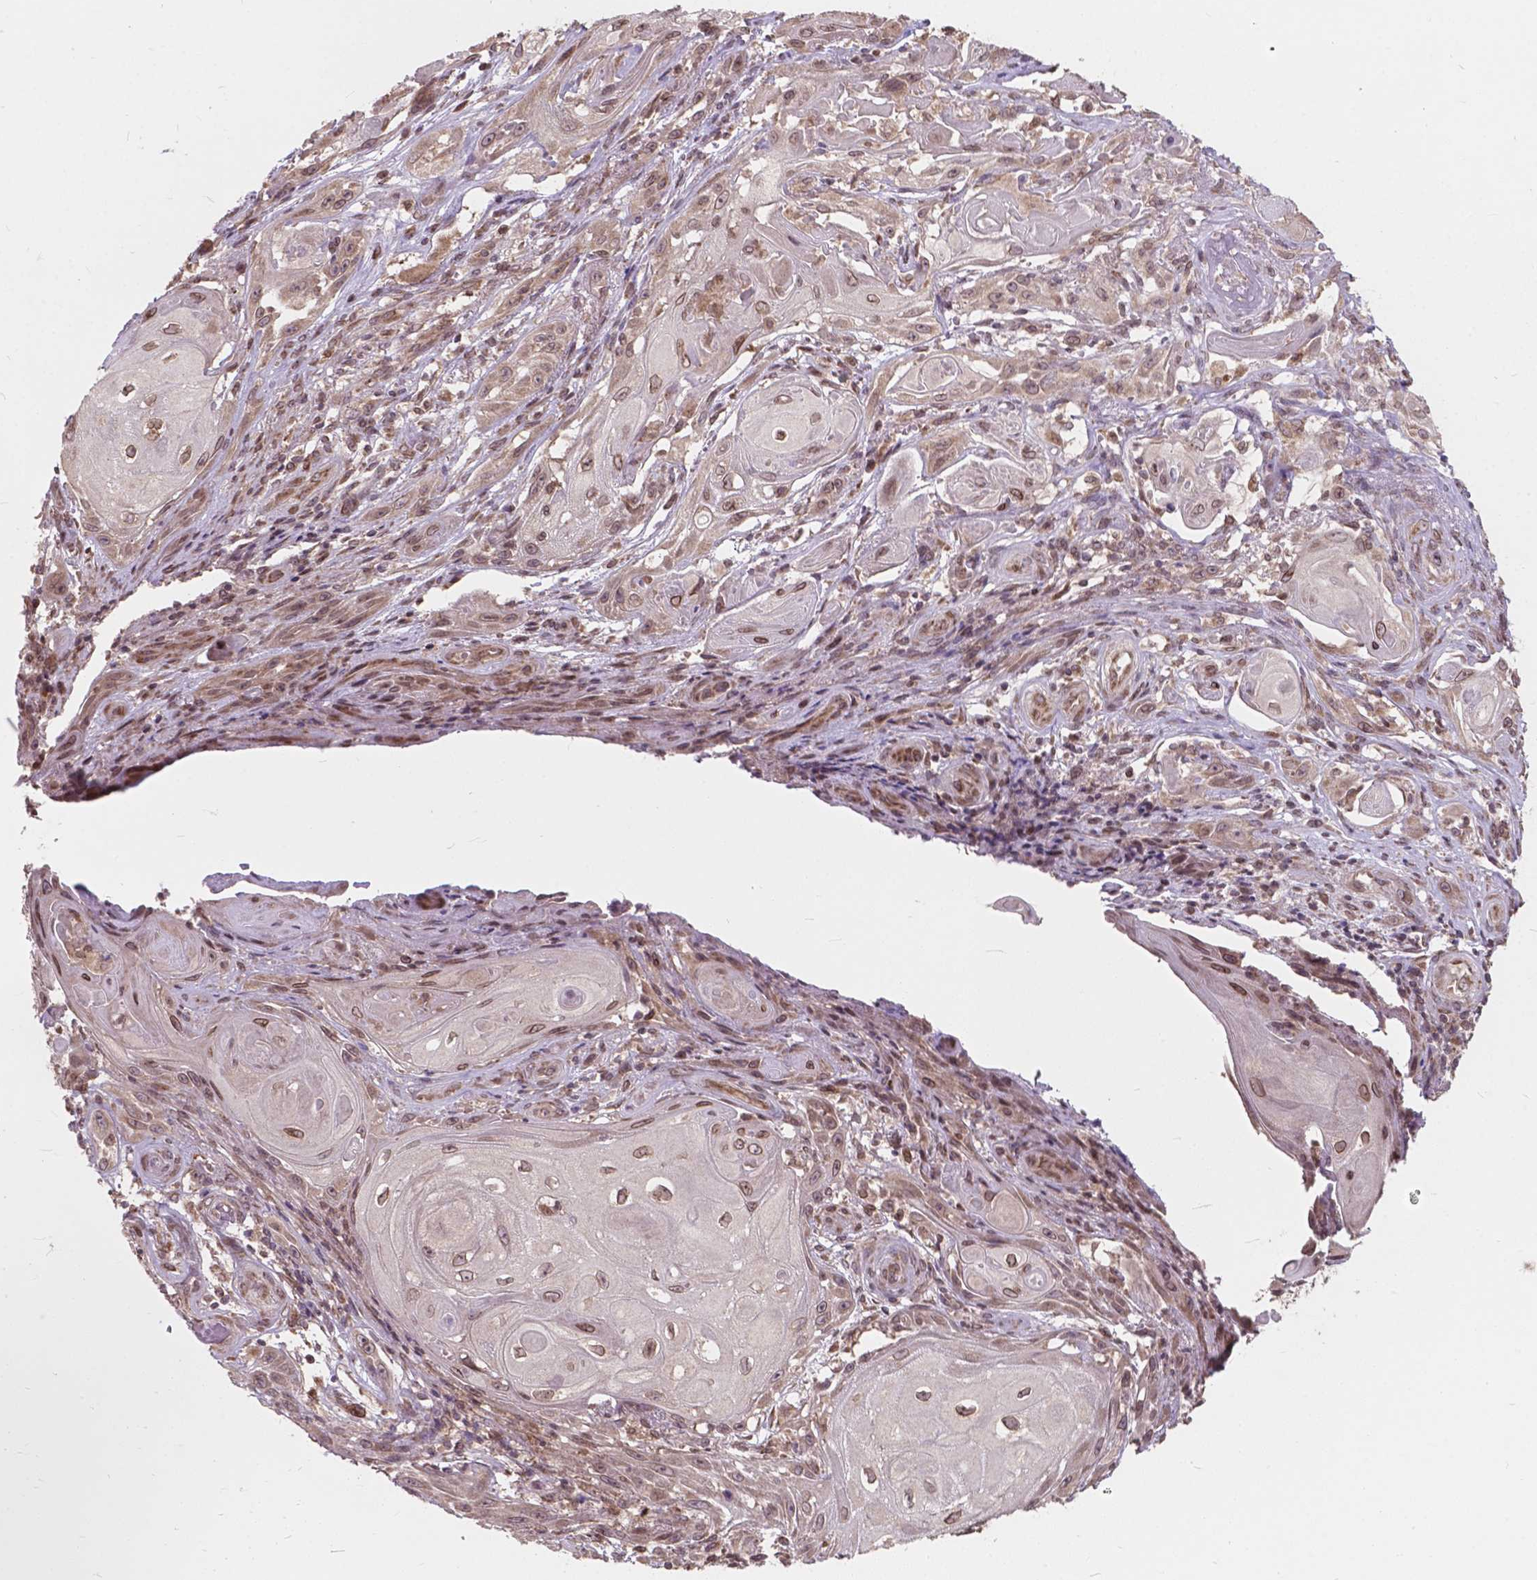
{"staining": {"intensity": "moderate", "quantity": ">75%", "location": "nuclear"}, "tissue": "skin cancer", "cell_type": "Tumor cells", "image_type": "cancer", "snomed": [{"axis": "morphology", "description": "Squamous cell carcinoma, NOS"}, {"axis": "topography", "description": "Skin"}], "caption": "Immunohistochemistry (IHC) of skin cancer shows medium levels of moderate nuclear staining in about >75% of tumor cells.", "gene": "MRPL33", "patient": {"sex": "male", "age": 62}}